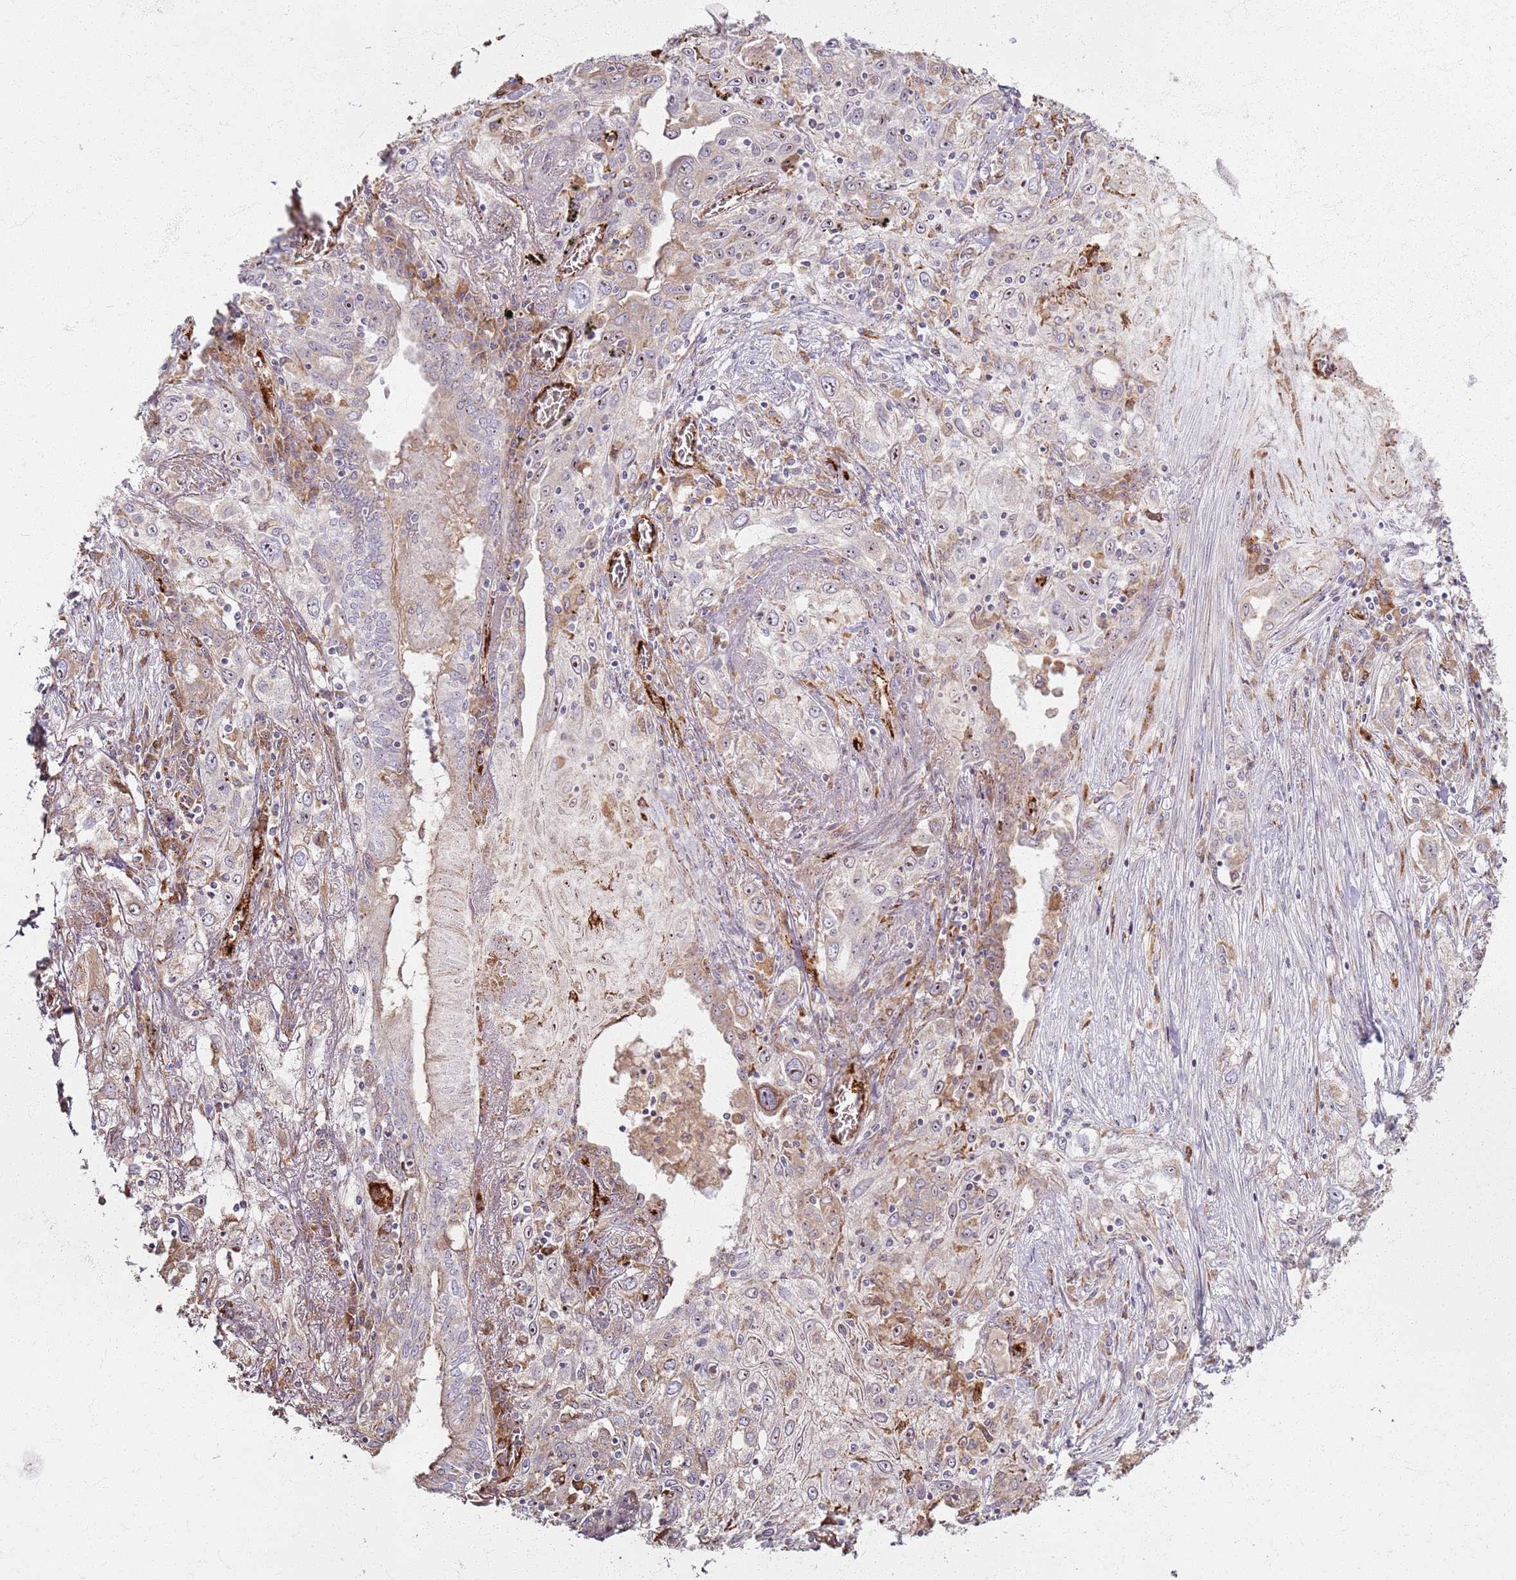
{"staining": {"intensity": "weak", "quantity": "<25%", "location": "cytoplasmic/membranous"}, "tissue": "lung cancer", "cell_type": "Tumor cells", "image_type": "cancer", "snomed": [{"axis": "morphology", "description": "Squamous cell carcinoma, NOS"}, {"axis": "topography", "description": "Lung"}], "caption": "DAB immunohistochemical staining of human lung cancer exhibits no significant positivity in tumor cells.", "gene": "KRI1", "patient": {"sex": "female", "age": 69}}